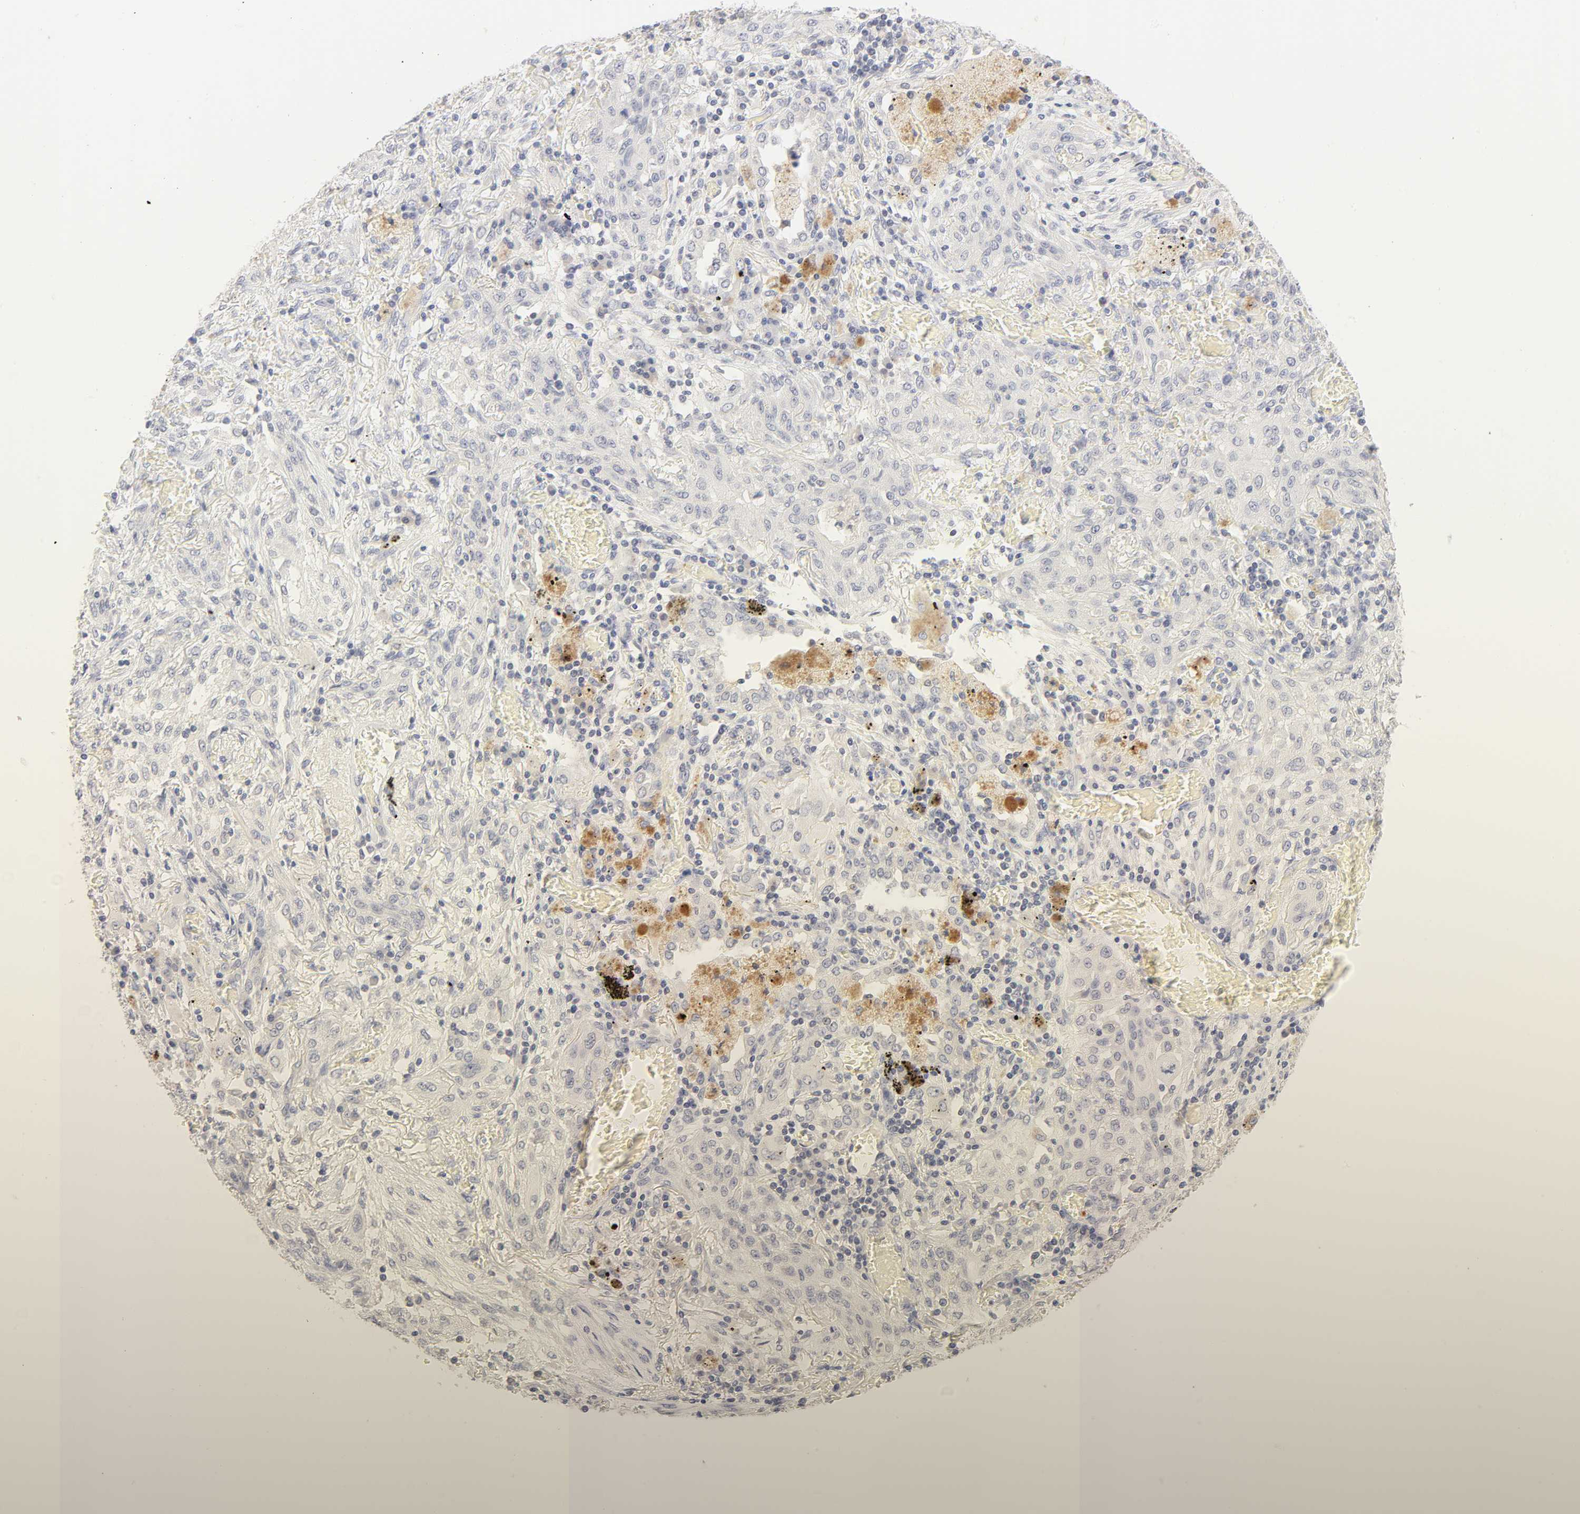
{"staining": {"intensity": "negative", "quantity": "none", "location": "none"}, "tissue": "lung cancer", "cell_type": "Tumor cells", "image_type": "cancer", "snomed": [{"axis": "morphology", "description": "Squamous cell carcinoma, NOS"}, {"axis": "topography", "description": "Lung"}], "caption": "Human squamous cell carcinoma (lung) stained for a protein using immunohistochemistry displays no positivity in tumor cells.", "gene": "CYP4B1", "patient": {"sex": "female", "age": 47}}